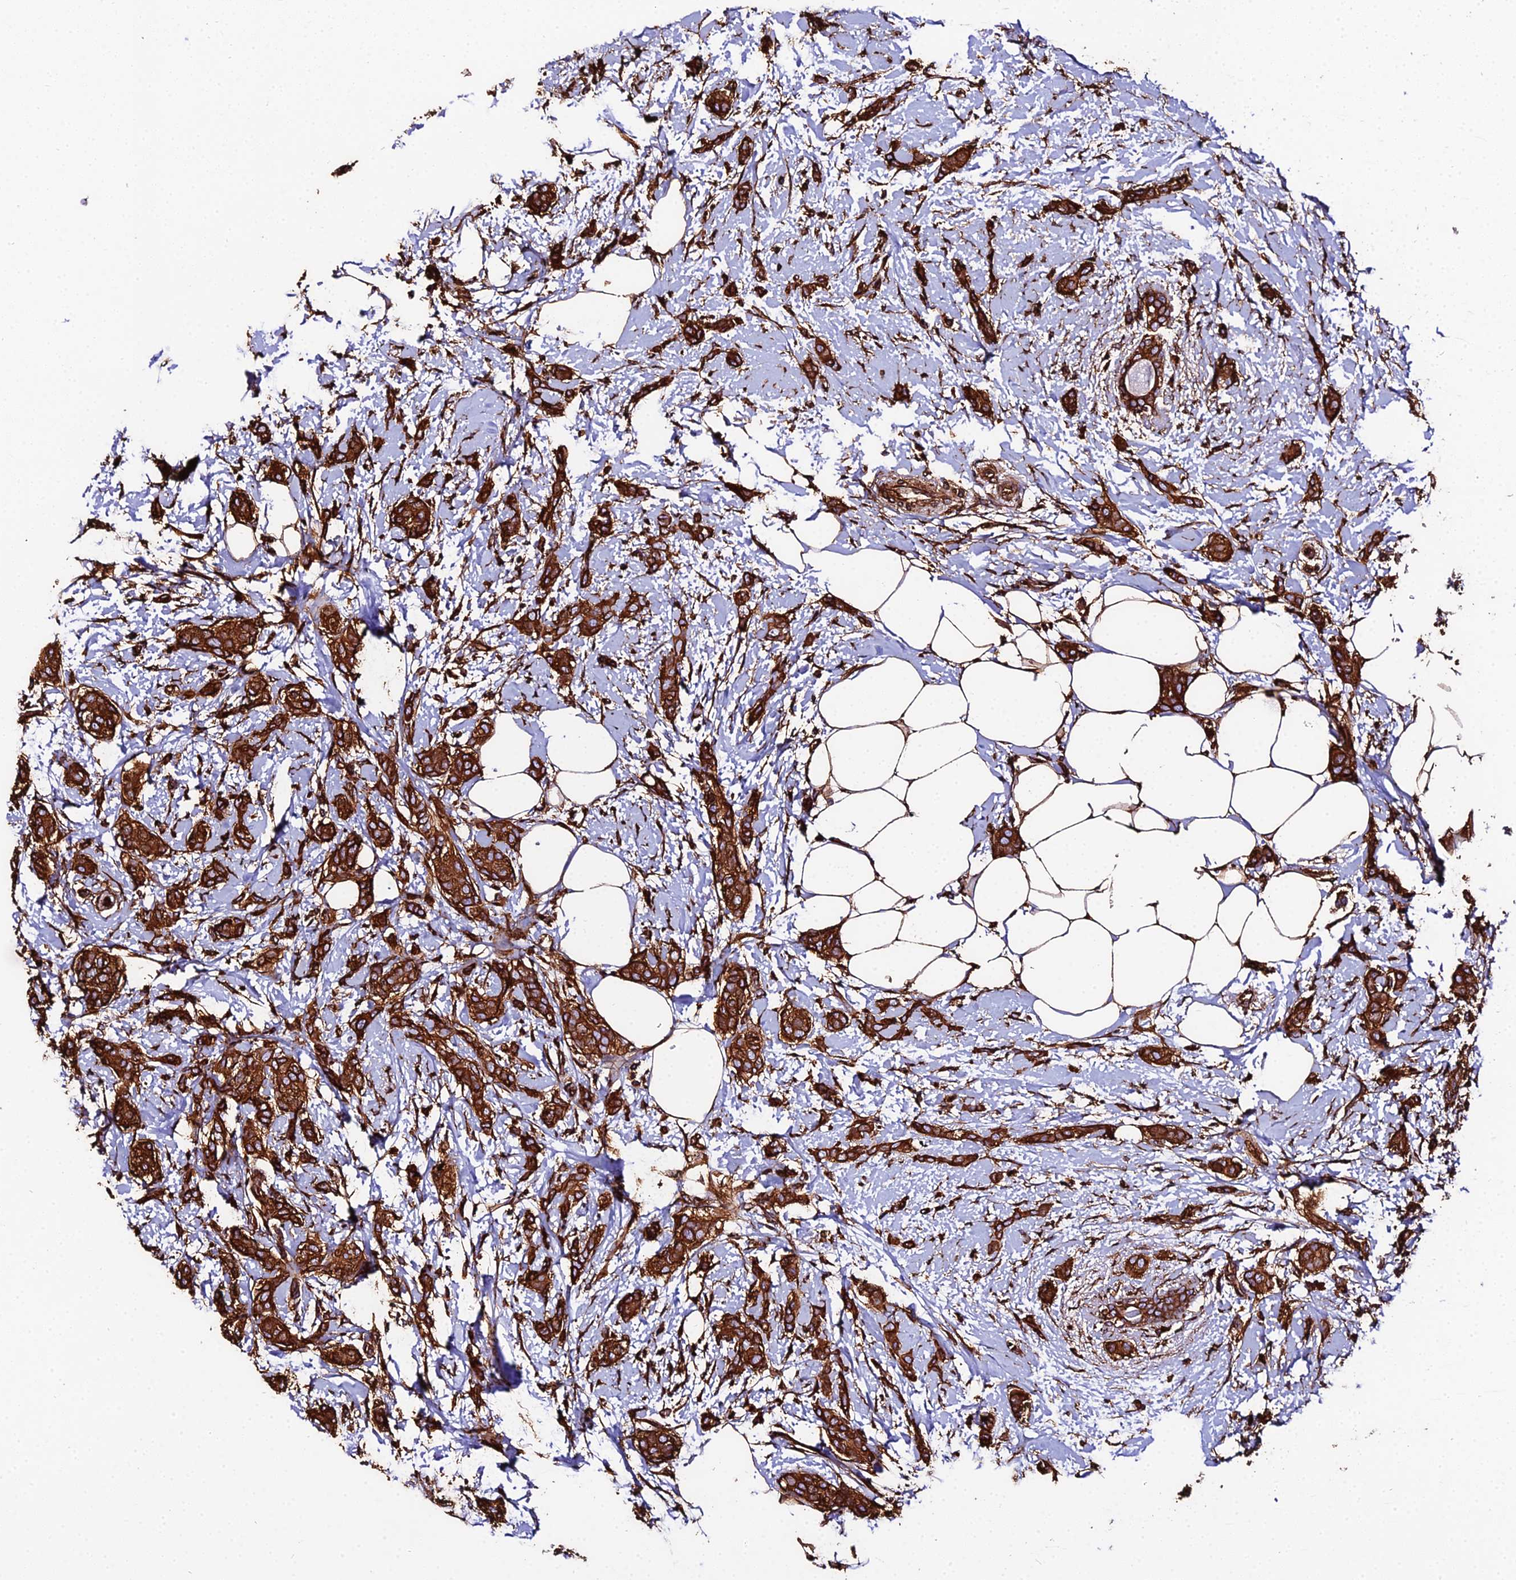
{"staining": {"intensity": "strong", "quantity": ">75%", "location": "cytoplasmic/membranous"}, "tissue": "breast cancer", "cell_type": "Tumor cells", "image_type": "cancer", "snomed": [{"axis": "morphology", "description": "Duct carcinoma"}, {"axis": "topography", "description": "Breast"}], "caption": "This micrograph reveals immunohistochemistry (IHC) staining of human breast cancer, with high strong cytoplasmic/membranous staining in about >75% of tumor cells.", "gene": "TUBA3D", "patient": {"sex": "female", "age": 72}}